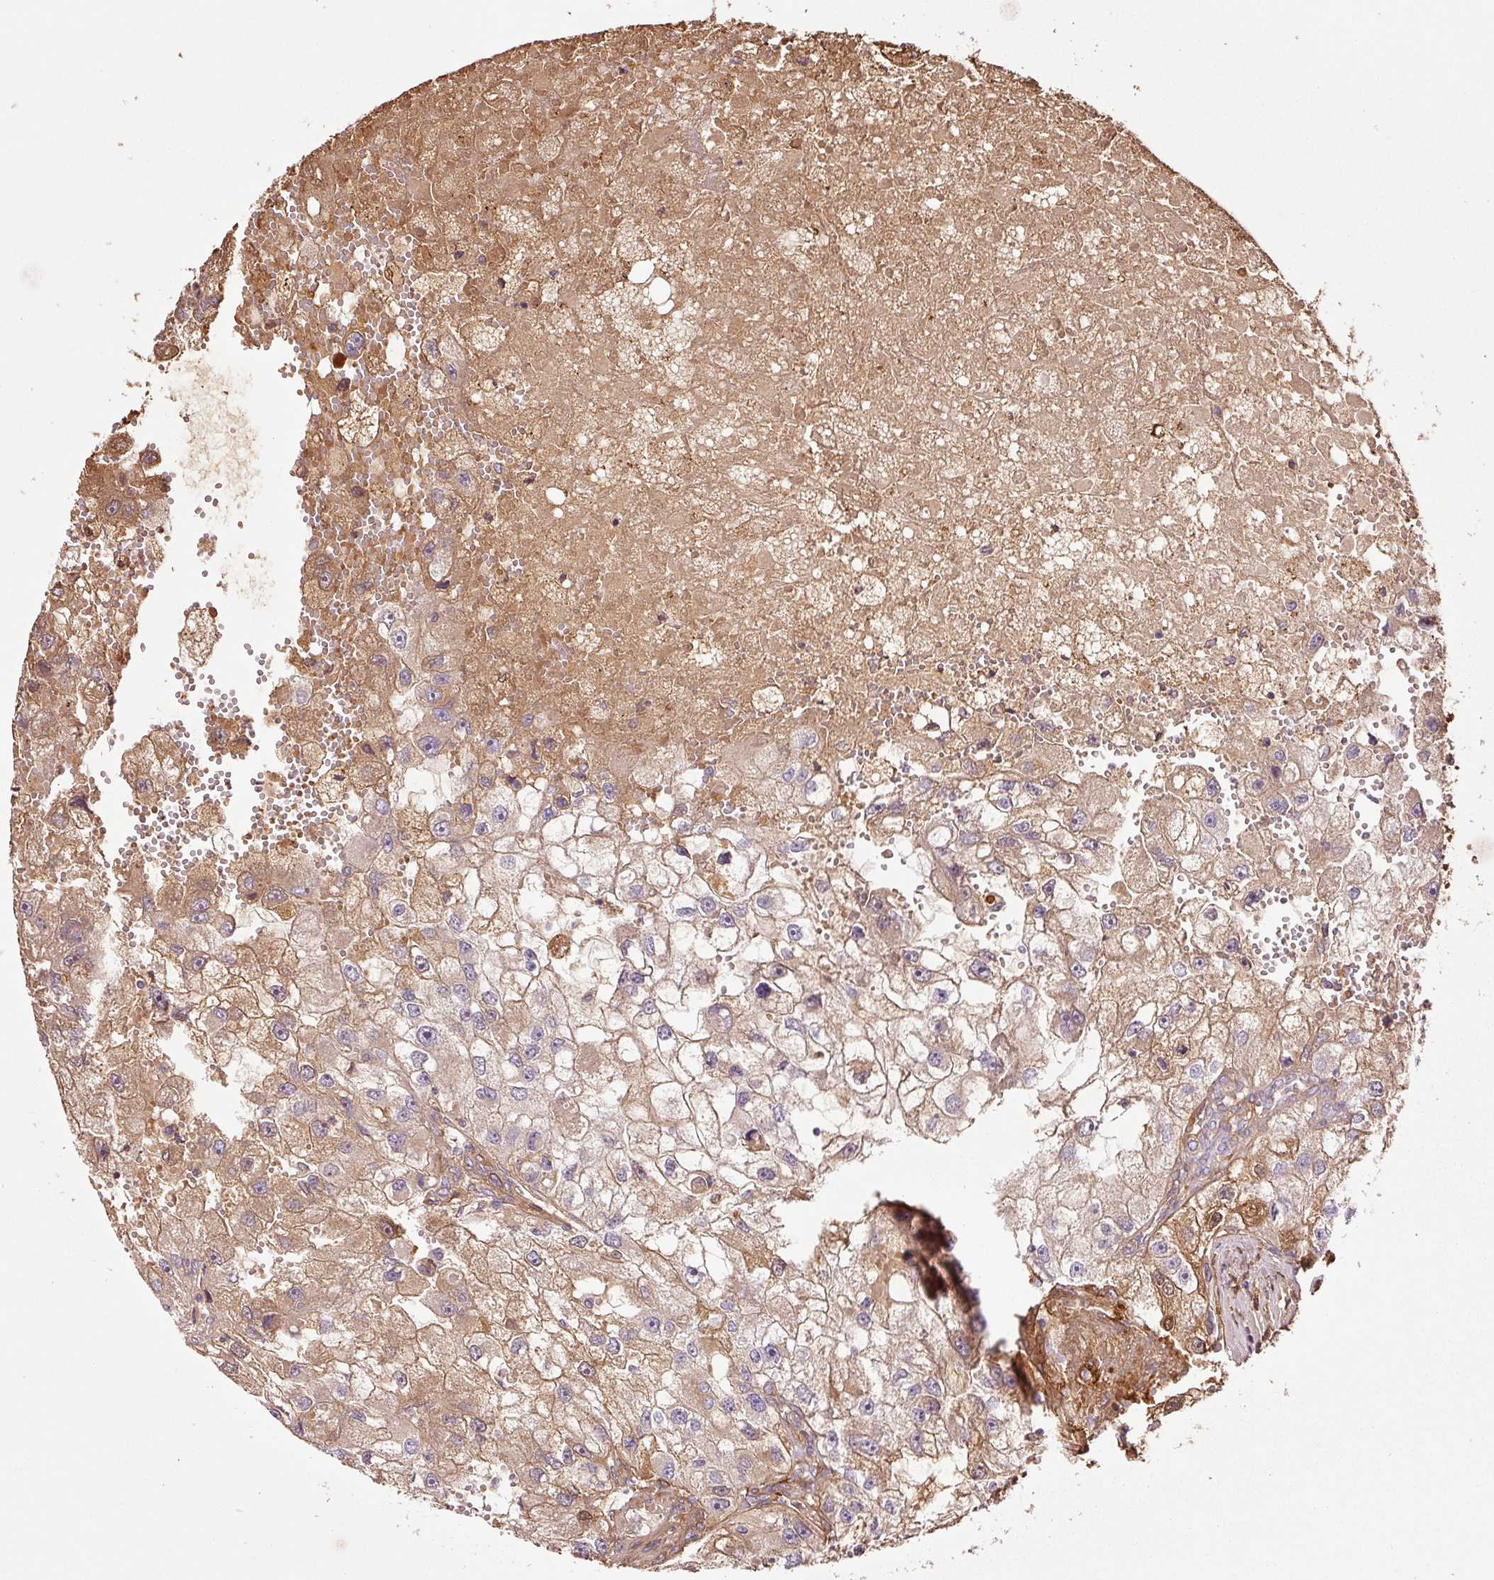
{"staining": {"intensity": "moderate", "quantity": "25%-75%", "location": "cytoplasmic/membranous"}, "tissue": "renal cancer", "cell_type": "Tumor cells", "image_type": "cancer", "snomed": [{"axis": "morphology", "description": "Adenocarcinoma, NOS"}, {"axis": "topography", "description": "Kidney"}], "caption": "Immunohistochemistry (IHC) image of human renal adenocarcinoma stained for a protein (brown), which shows medium levels of moderate cytoplasmic/membranous staining in about 25%-75% of tumor cells.", "gene": "NID2", "patient": {"sex": "male", "age": 63}}